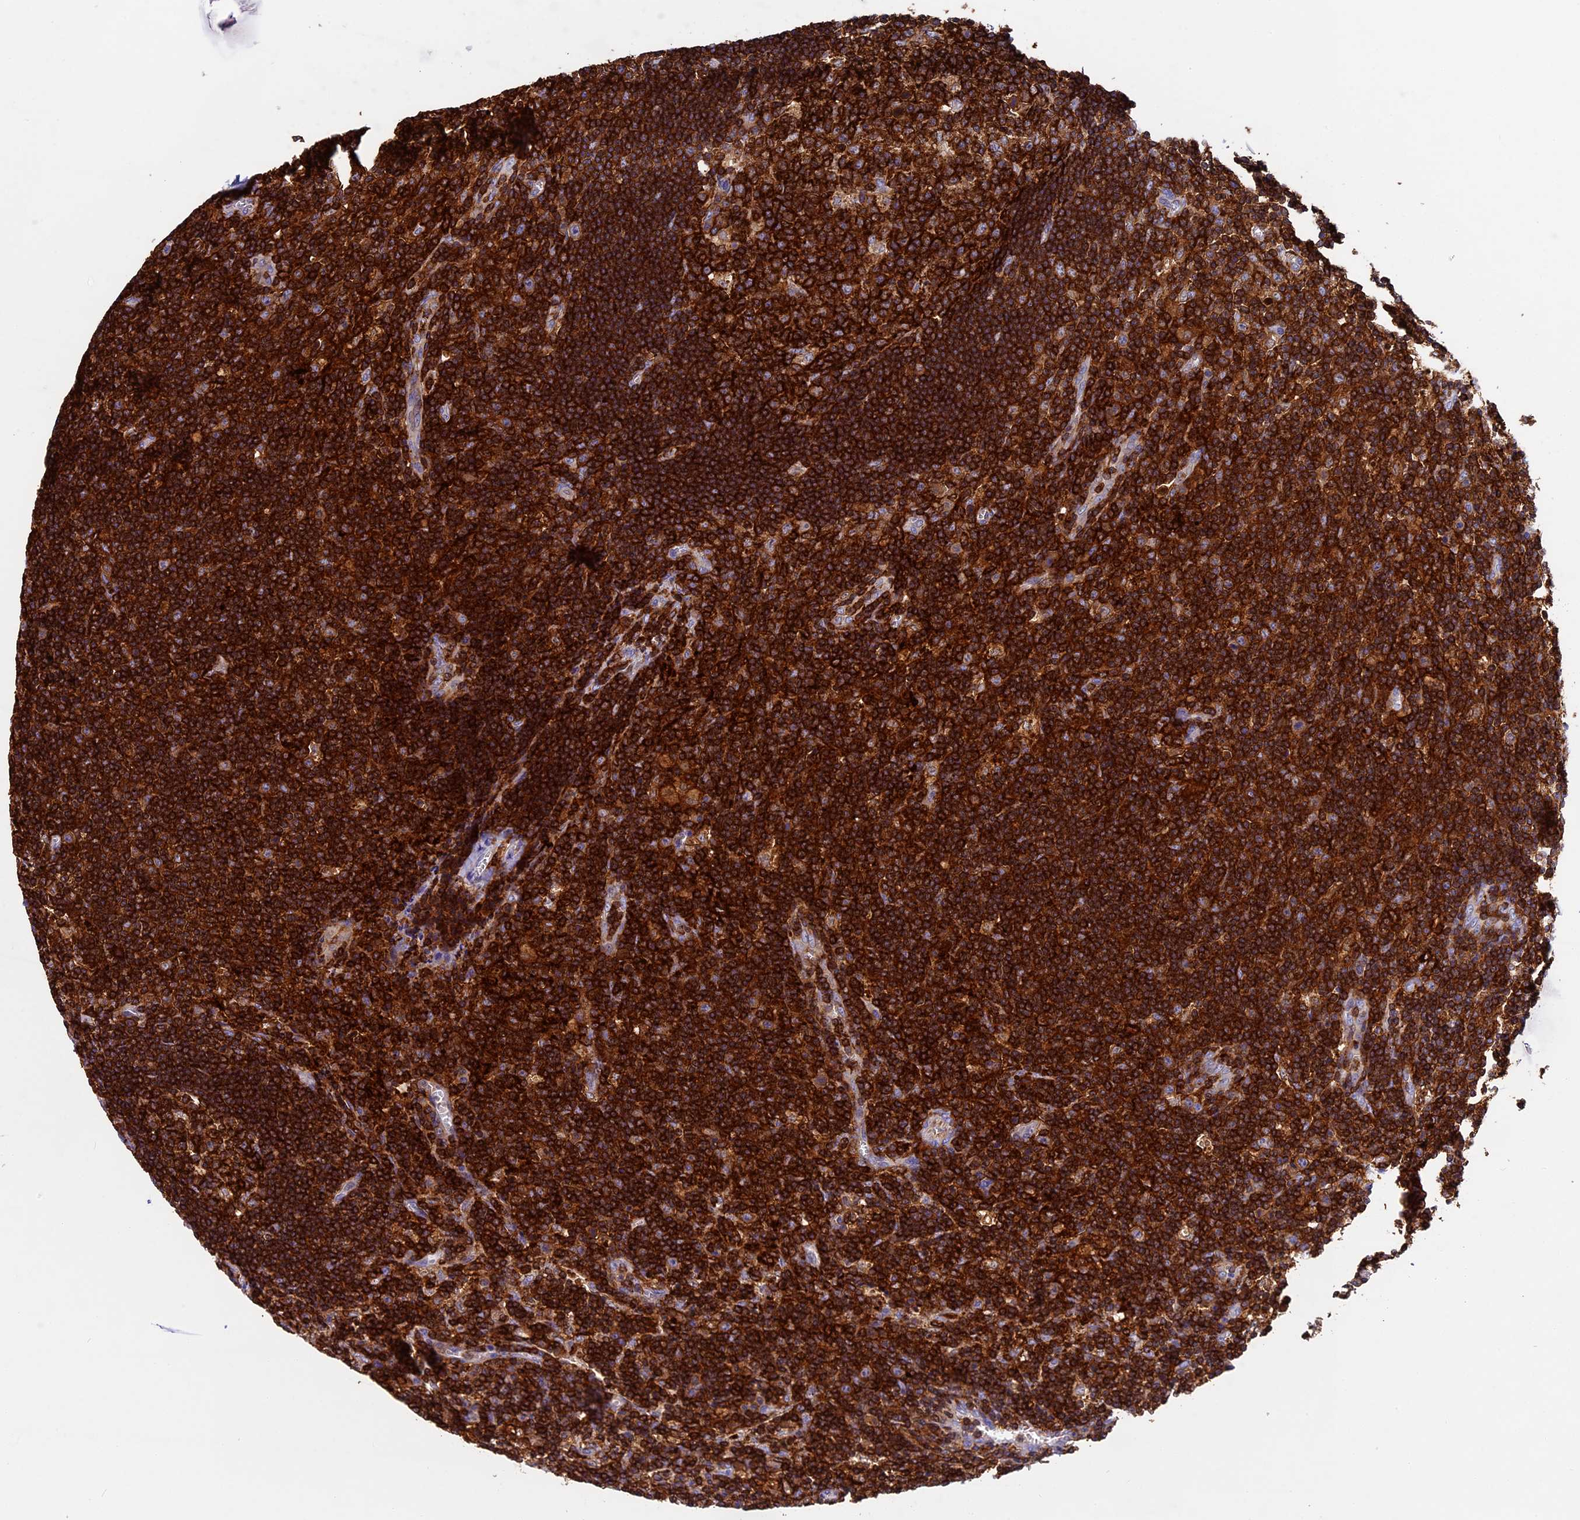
{"staining": {"intensity": "strong", "quantity": ">75%", "location": "cytoplasmic/membranous"}, "tissue": "lymph node", "cell_type": "Germinal center cells", "image_type": "normal", "snomed": [{"axis": "morphology", "description": "Normal tissue, NOS"}, {"axis": "topography", "description": "Lymph node"}], "caption": "Lymph node stained for a protein (brown) reveals strong cytoplasmic/membranous positive expression in about >75% of germinal center cells.", "gene": "ADAT1", "patient": {"sex": "male", "age": 58}}